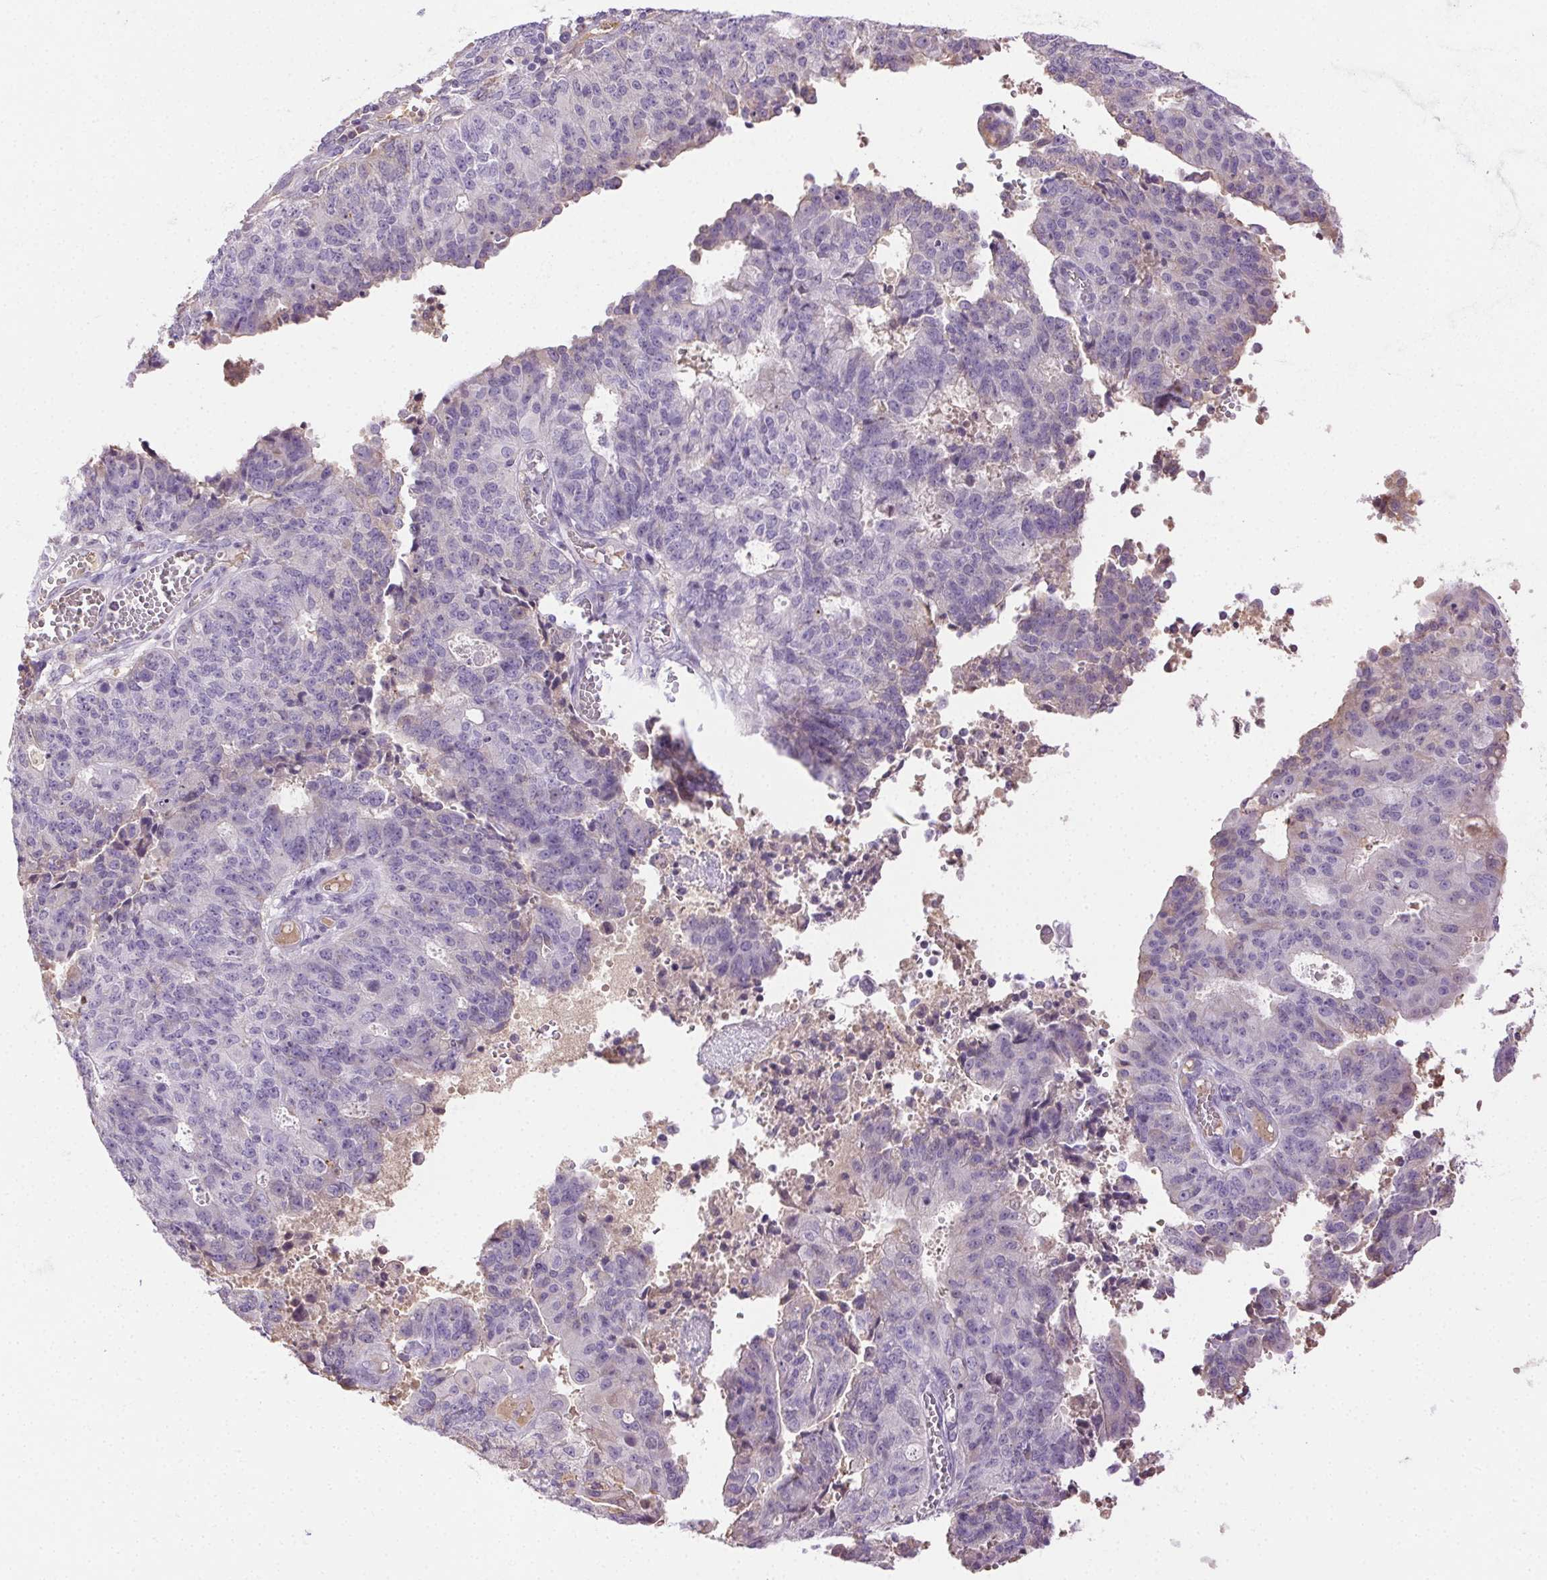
{"staining": {"intensity": "negative", "quantity": "none", "location": "none"}, "tissue": "endometrial cancer", "cell_type": "Tumor cells", "image_type": "cancer", "snomed": [{"axis": "morphology", "description": "Adenocarcinoma, NOS"}, {"axis": "topography", "description": "Endometrium"}], "caption": "Immunohistochemistry of endometrial cancer (adenocarcinoma) displays no staining in tumor cells.", "gene": "BPIFB2", "patient": {"sex": "female", "age": 82}}